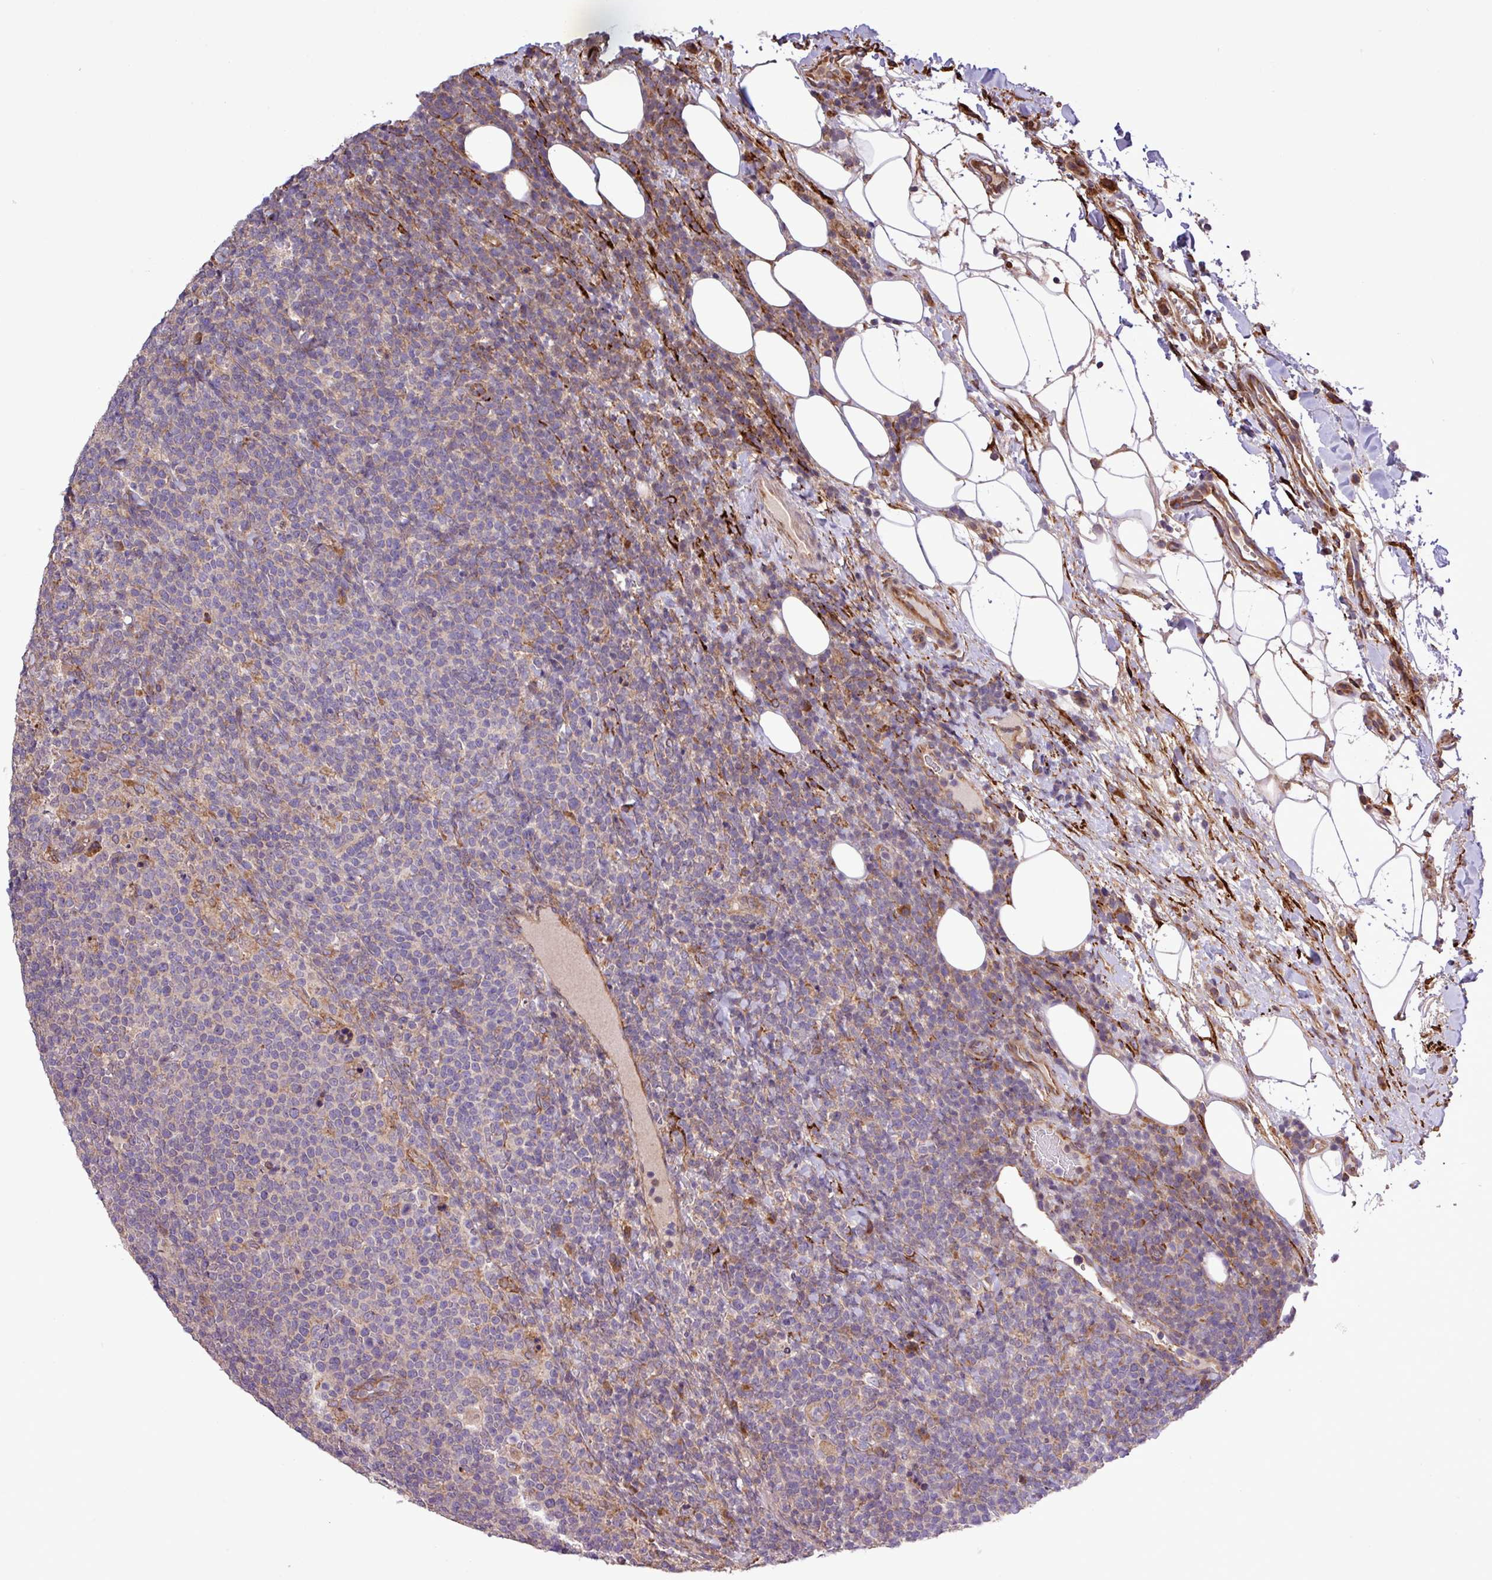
{"staining": {"intensity": "negative", "quantity": "none", "location": "none"}, "tissue": "lymphoma", "cell_type": "Tumor cells", "image_type": "cancer", "snomed": [{"axis": "morphology", "description": "Malignant lymphoma, non-Hodgkin's type, High grade"}, {"axis": "topography", "description": "Lymph node"}], "caption": "The image shows no significant staining in tumor cells of high-grade malignant lymphoma, non-Hodgkin's type. The staining is performed using DAB (3,3'-diaminobenzidine) brown chromogen with nuclei counter-stained in using hematoxylin.", "gene": "MEGF6", "patient": {"sex": "male", "age": 61}}